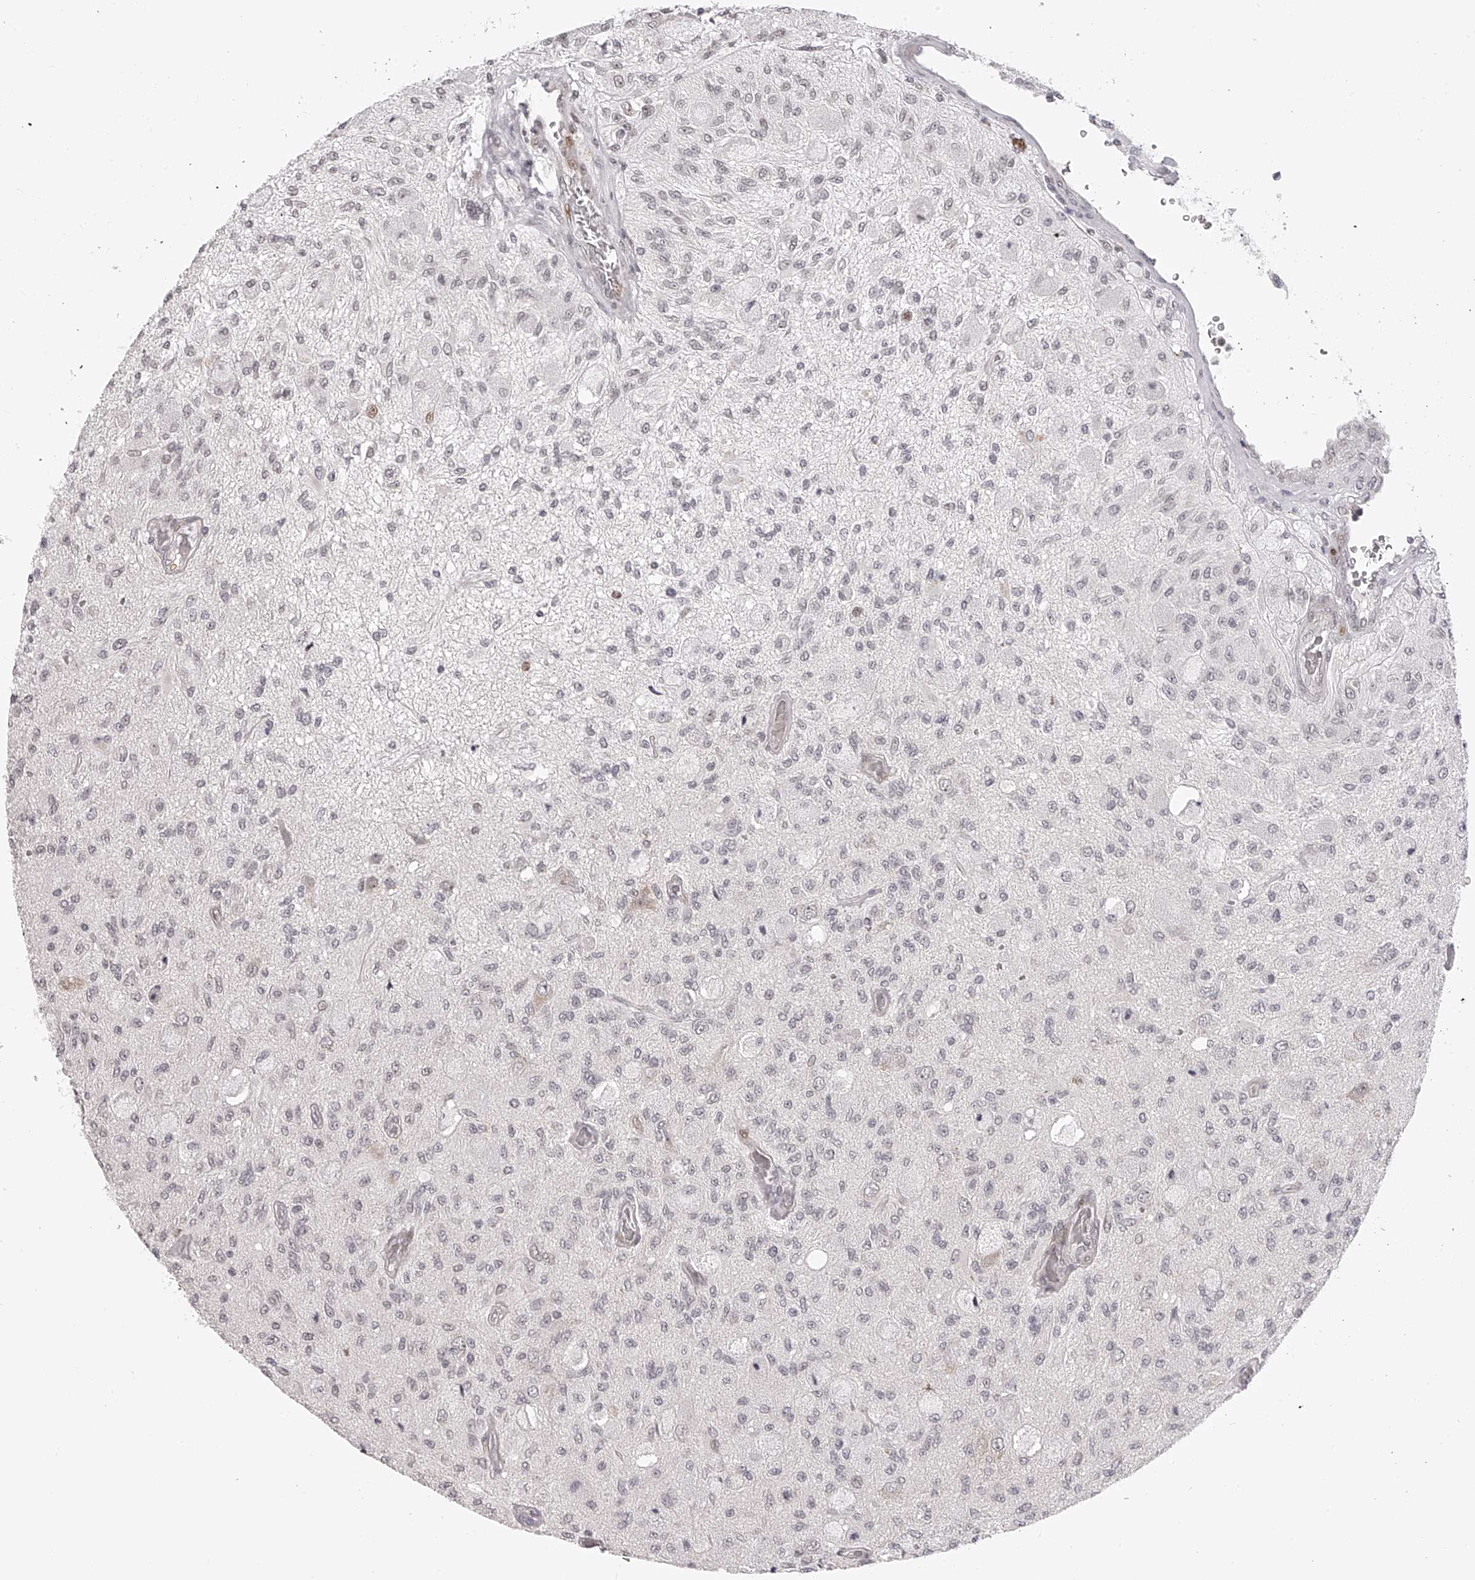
{"staining": {"intensity": "negative", "quantity": "none", "location": "none"}, "tissue": "glioma", "cell_type": "Tumor cells", "image_type": "cancer", "snomed": [{"axis": "morphology", "description": "Normal tissue, NOS"}, {"axis": "morphology", "description": "Glioma, malignant, High grade"}, {"axis": "topography", "description": "Cerebral cortex"}], "caption": "Image shows no protein positivity in tumor cells of glioma tissue.", "gene": "PLEKHG1", "patient": {"sex": "male", "age": 77}}